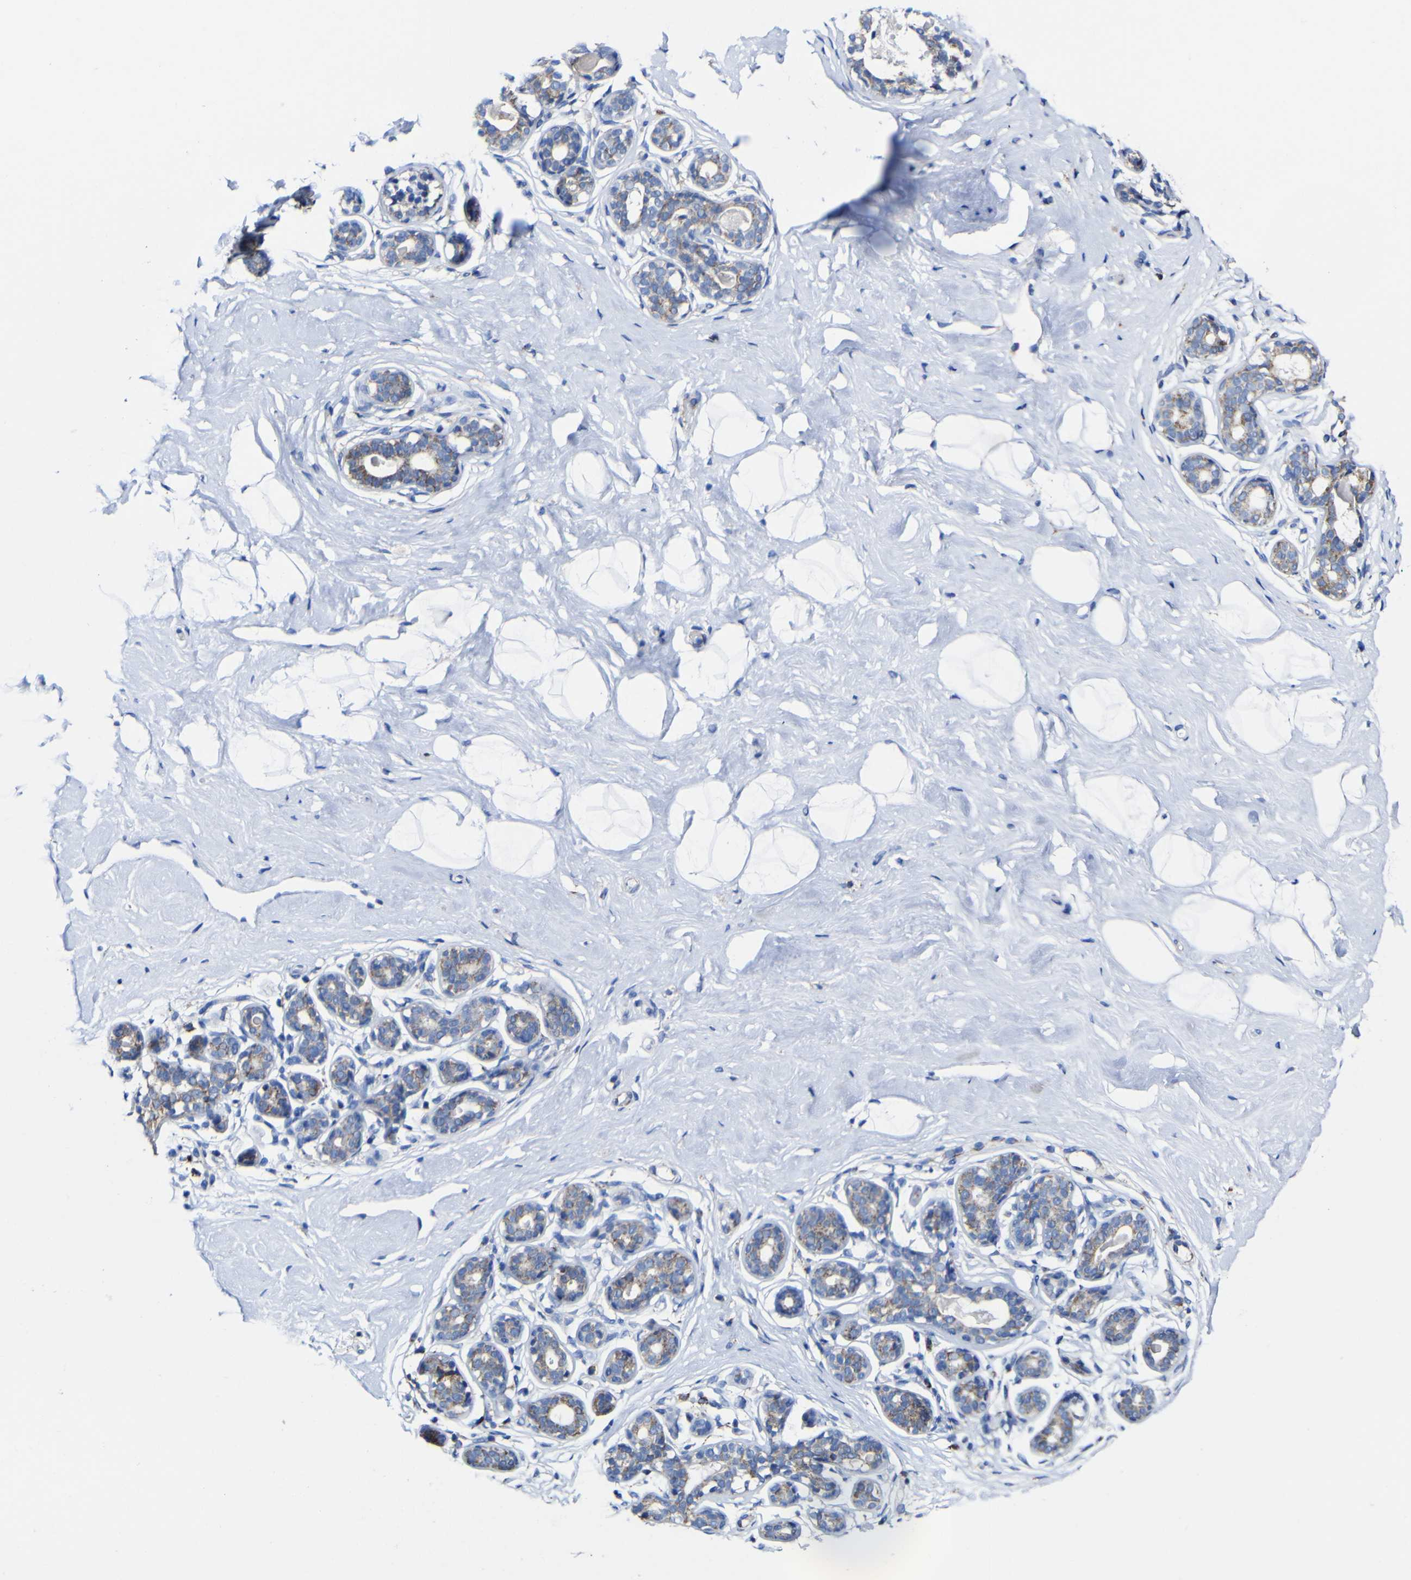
{"staining": {"intensity": "negative", "quantity": "none", "location": "none"}, "tissue": "breast", "cell_type": "Adipocytes", "image_type": "normal", "snomed": [{"axis": "morphology", "description": "Normal tissue, NOS"}, {"axis": "topography", "description": "Breast"}], "caption": "High power microscopy histopathology image of an immunohistochemistry histopathology image of normal breast, revealing no significant expression in adipocytes. Brightfield microscopy of immunohistochemistry (IHC) stained with DAB (brown) and hematoxylin (blue), captured at high magnification.", "gene": "CCDC90B", "patient": {"sex": "female", "age": 23}}